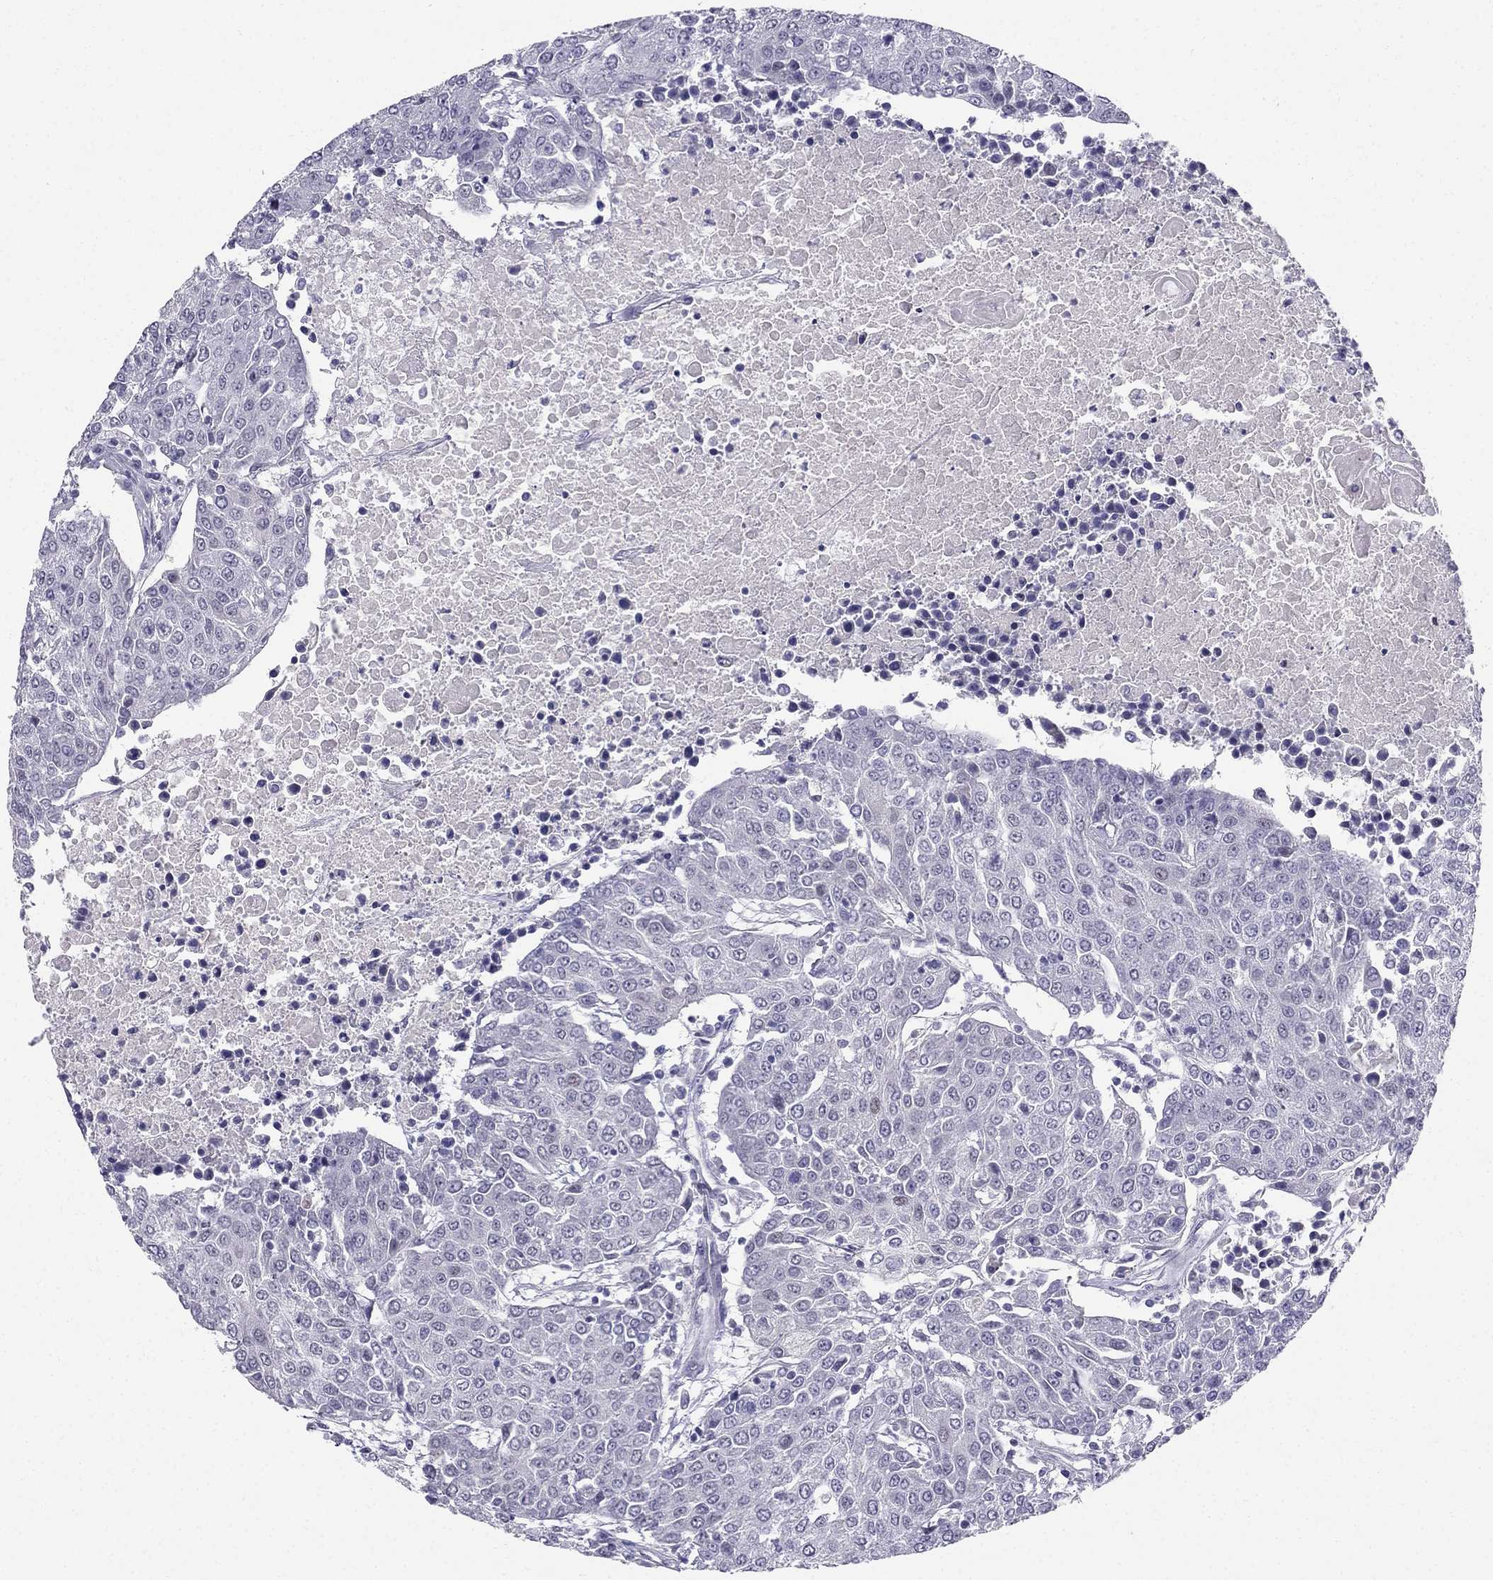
{"staining": {"intensity": "negative", "quantity": "none", "location": "none"}, "tissue": "urothelial cancer", "cell_type": "Tumor cells", "image_type": "cancer", "snomed": [{"axis": "morphology", "description": "Urothelial carcinoma, High grade"}, {"axis": "topography", "description": "Urinary bladder"}], "caption": "DAB immunohistochemical staining of urothelial cancer exhibits no significant staining in tumor cells.", "gene": "BAG5", "patient": {"sex": "female", "age": 85}}